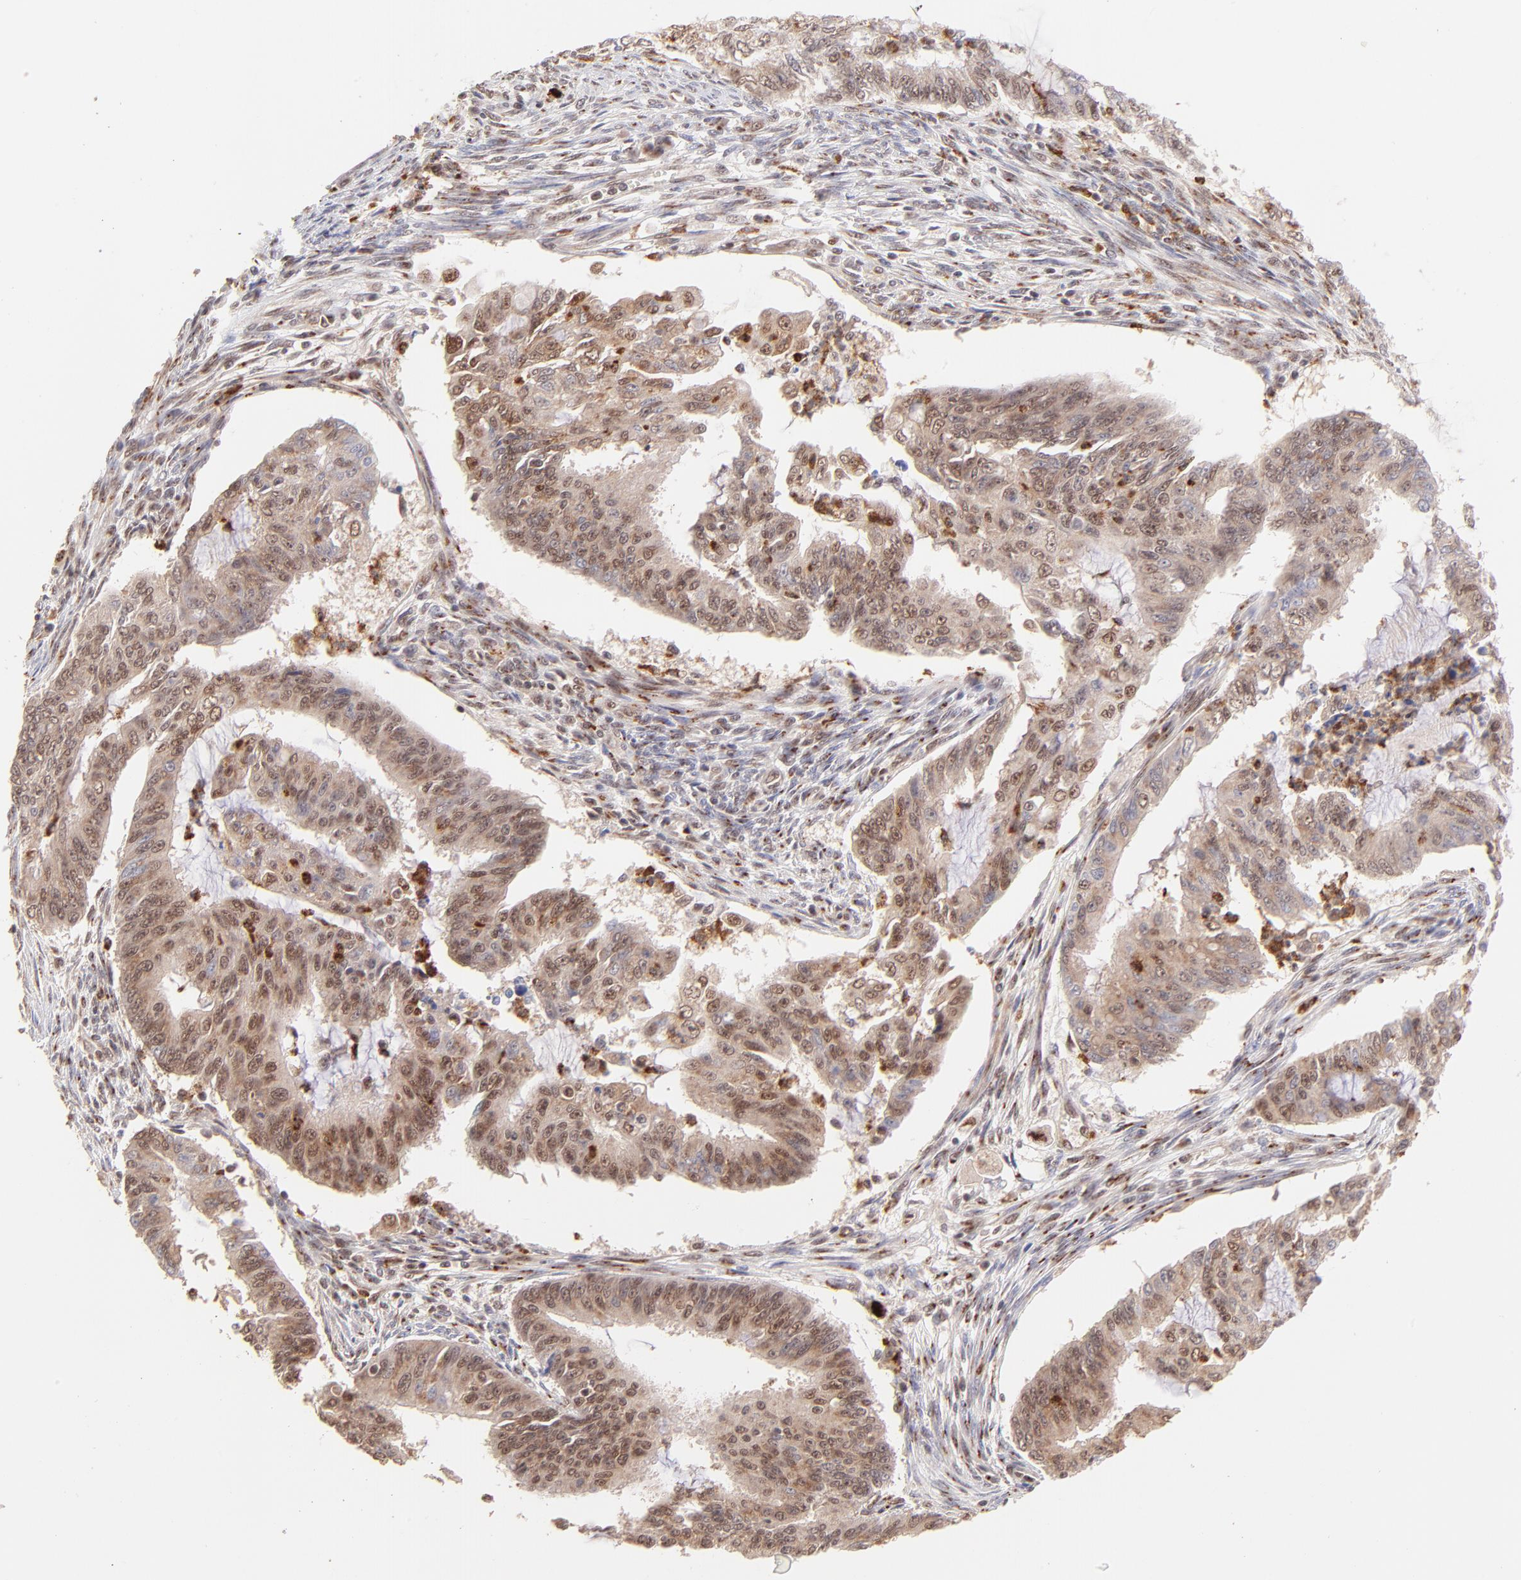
{"staining": {"intensity": "moderate", "quantity": ">75%", "location": "nuclear"}, "tissue": "endometrial cancer", "cell_type": "Tumor cells", "image_type": "cancer", "snomed": [{"axis": "morphology", "description": "Adenocarcinoma, NOS"}, {"axis": "topography", "description": "Endometrium"}], "caption": "Brown immunohistochemical staining in endometrial cancer (adenocarcinoma) shows moderate nuclear staining in about >75% of tumor cells. Using DAB (3,3'-diaminobenzidine) (brown) and hematoxylin (blue) stains, captured at high magnification using brightfield microscopy.", "gene": "MED12", "patient": {"sex": "female", "age": 75}}